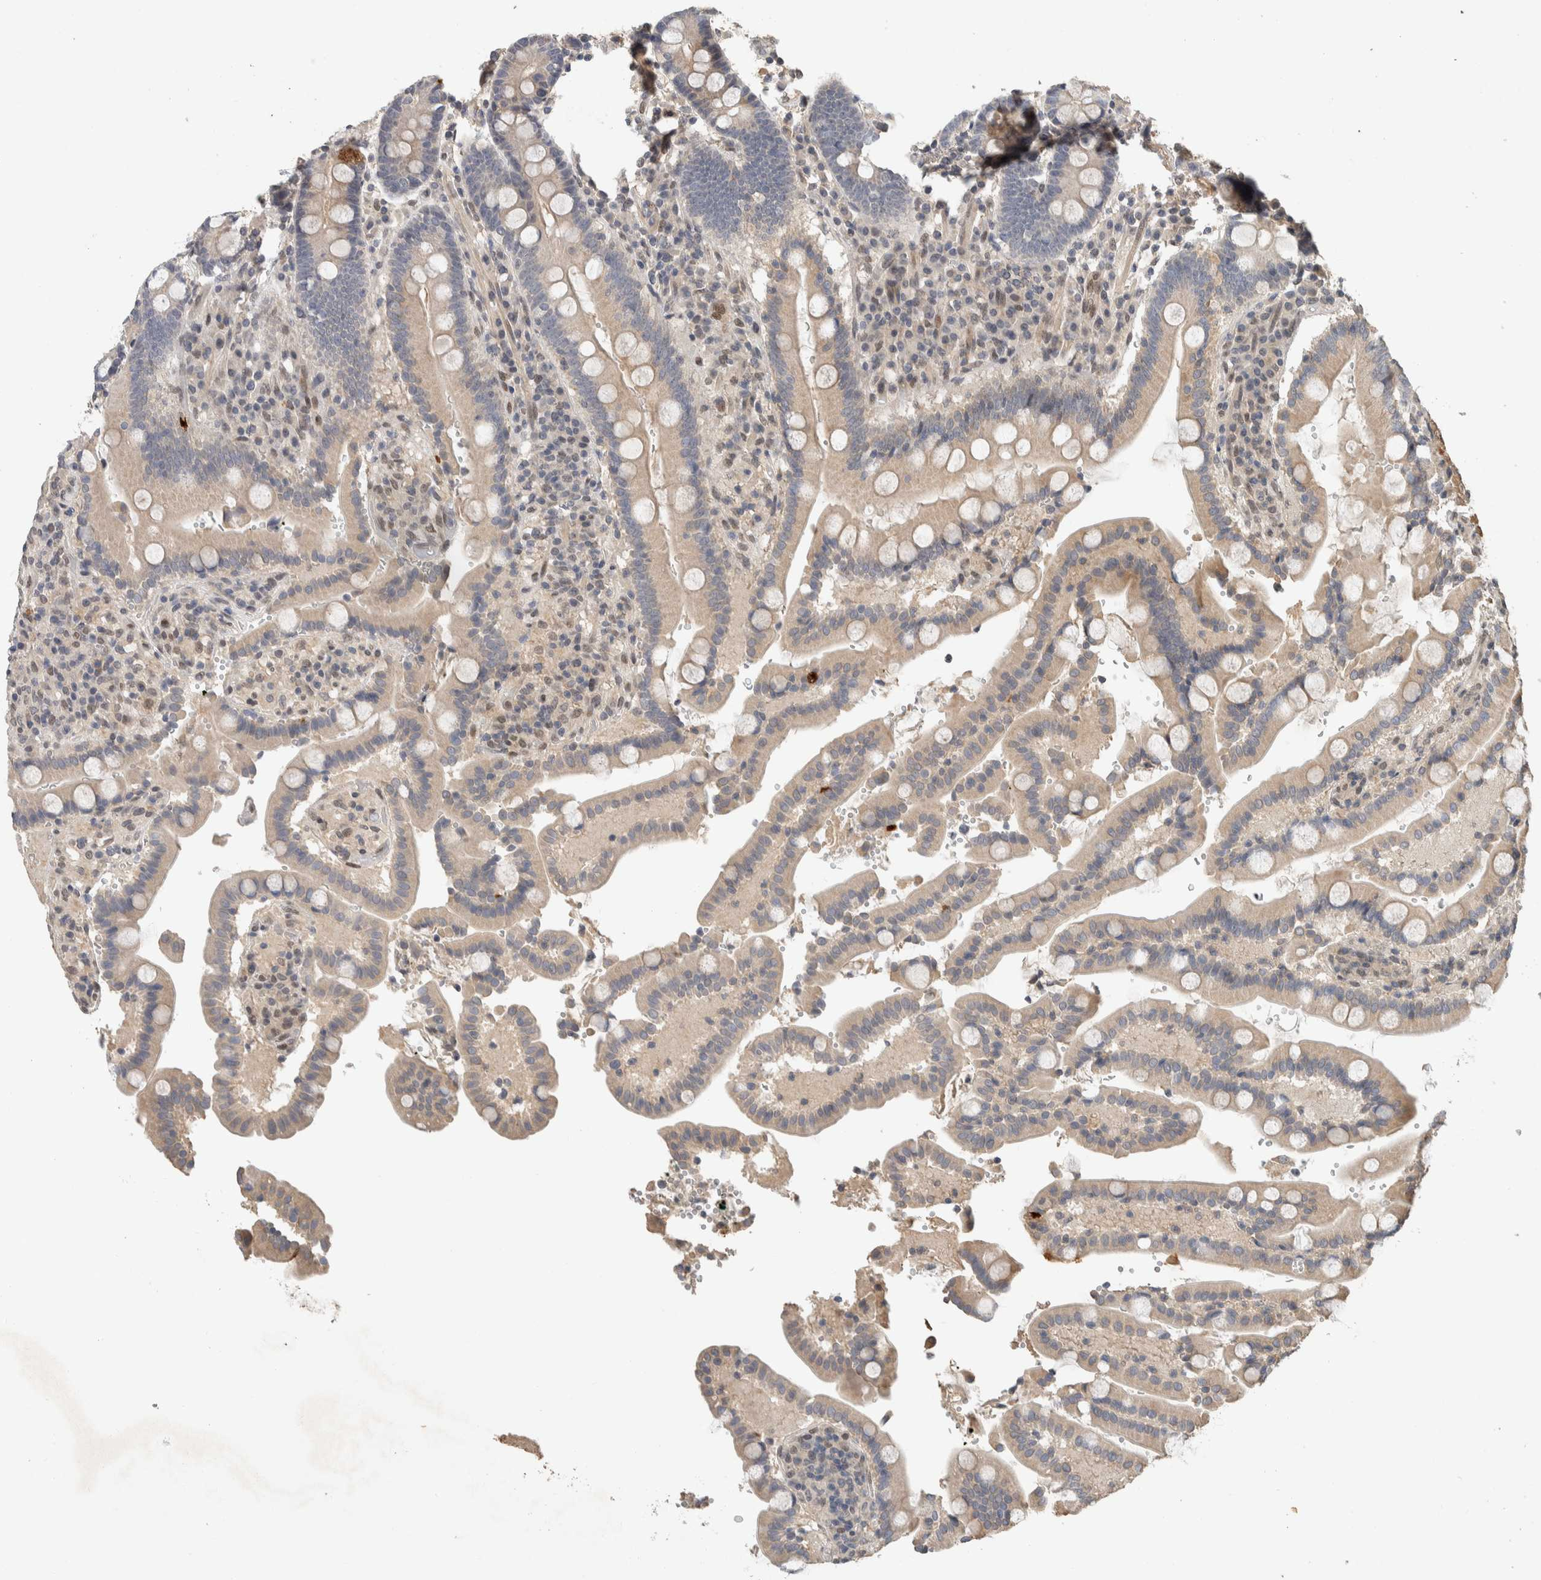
{"staining": {"intensity": "moderate", "quantity": "25%-75%", "location": "cytoplasmic/membranous"}, "tissue": "duodenum", "cell_type": "Glandular cells", "image_type": "normal", "snomed": [{"axis": "morphology", "description": "Normal tissue, NOS"}, {"axis": "topography", "description": "Small intestine, NOS"}], "caption": "A photomicrograph of duodenum stained for a protein demonstrates moderate cytoplasmic/membranous brown staining in glandular cells.", "gene": "CYSRT1", "patient": {"sex": "female", "age": 71}}